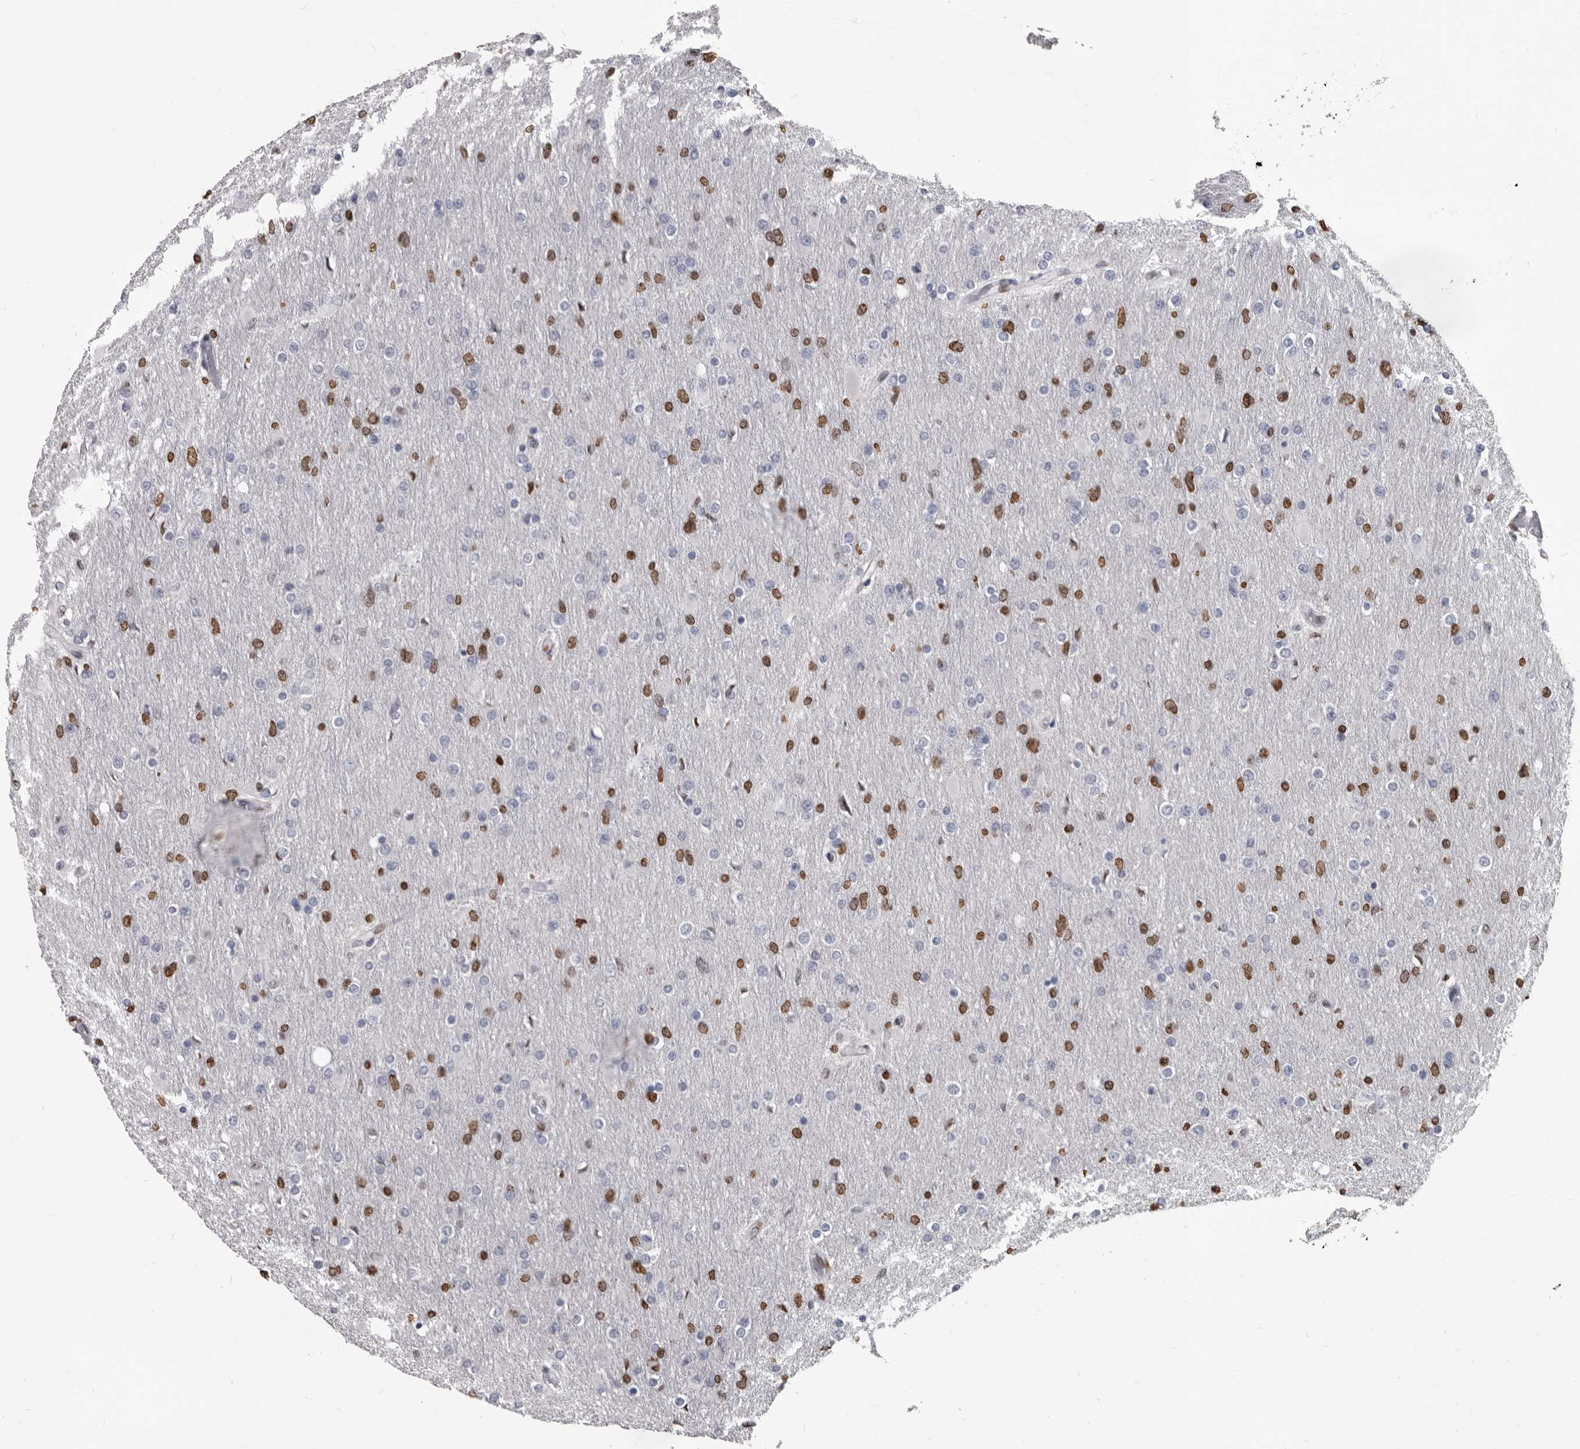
{"staining": {"intensity": "moderate", "quantity": "25%-75%", "location": "nuclear"}, "tissue": "glioma", "cell_type": "Tumor cells", "image_type": "cancer", "snomed": [{"axis": "morphology", "description": "Glioma, malignant, High grade"}, {"axis": "topography", "description": "Cerebral cortex"}], "caption": "An immunohistochemistry photomicrograph of neoplastic tissue is shown. Protein staining in brown shows moderate nuclear positivity in malignant glioma (high-grade) within tumor cells.", "gene": "AHR", "patient": {"sex": "female", "age": 36}}